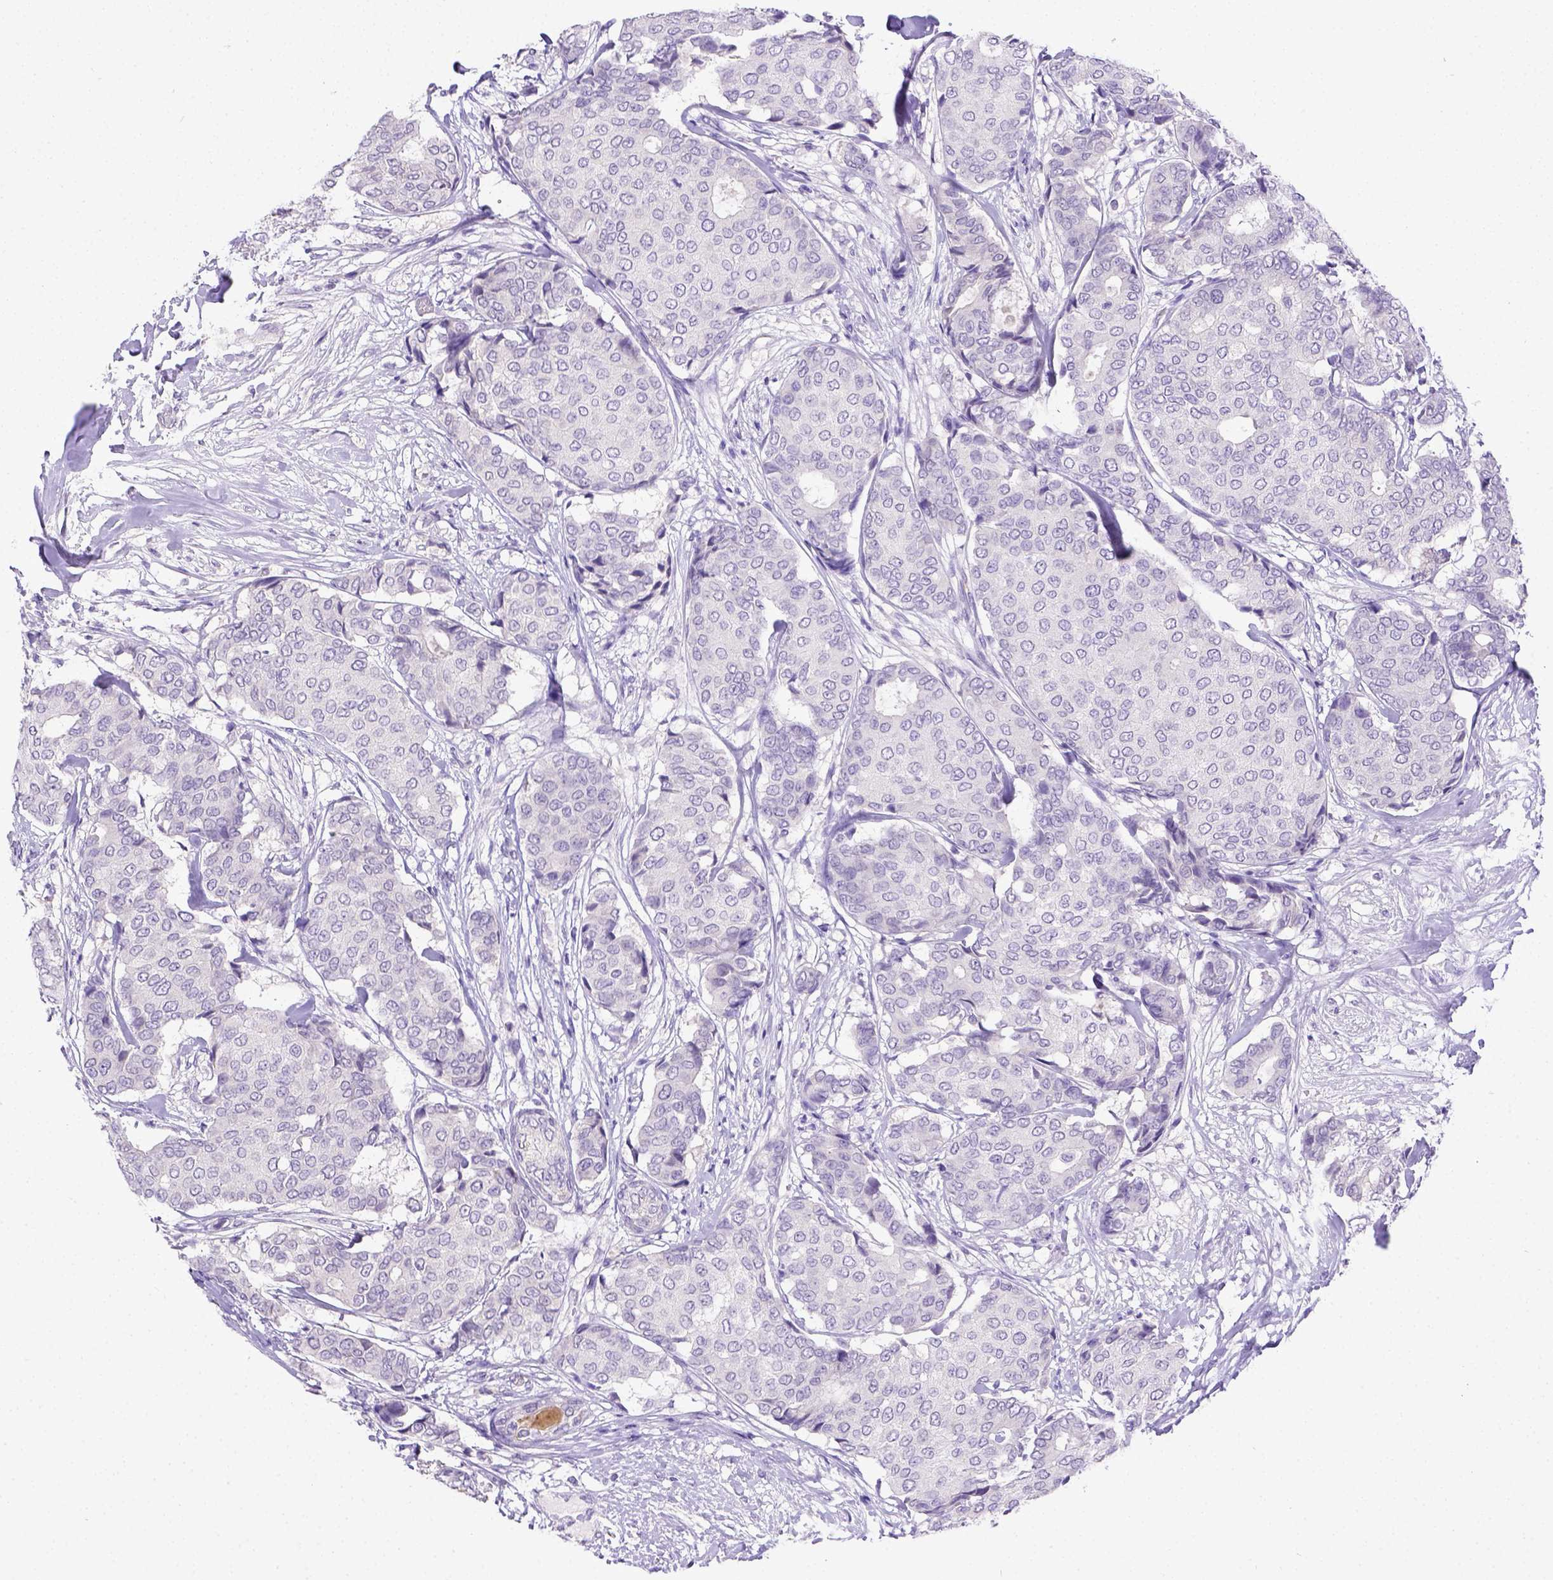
{"staining": {"intensity": "negative", "quantity": "none", "location": "none"}, "tissue": "breast cancer", "cell_type": "Tumor cells", "image_type": "cancer", "snomed": [{"axis": "morphology", "description": "Duct carcinoma"}, {"axis": "topography", "description": "Breast"}], "caption": "Immunohistochemistry histopathology image of neoplastic tissue: human breast cancer stained with DAB exhibits no significant protein positivity in tumor cells.", "gene": "B3GAT1", "patient": {"sex": "female", "age": 75}}